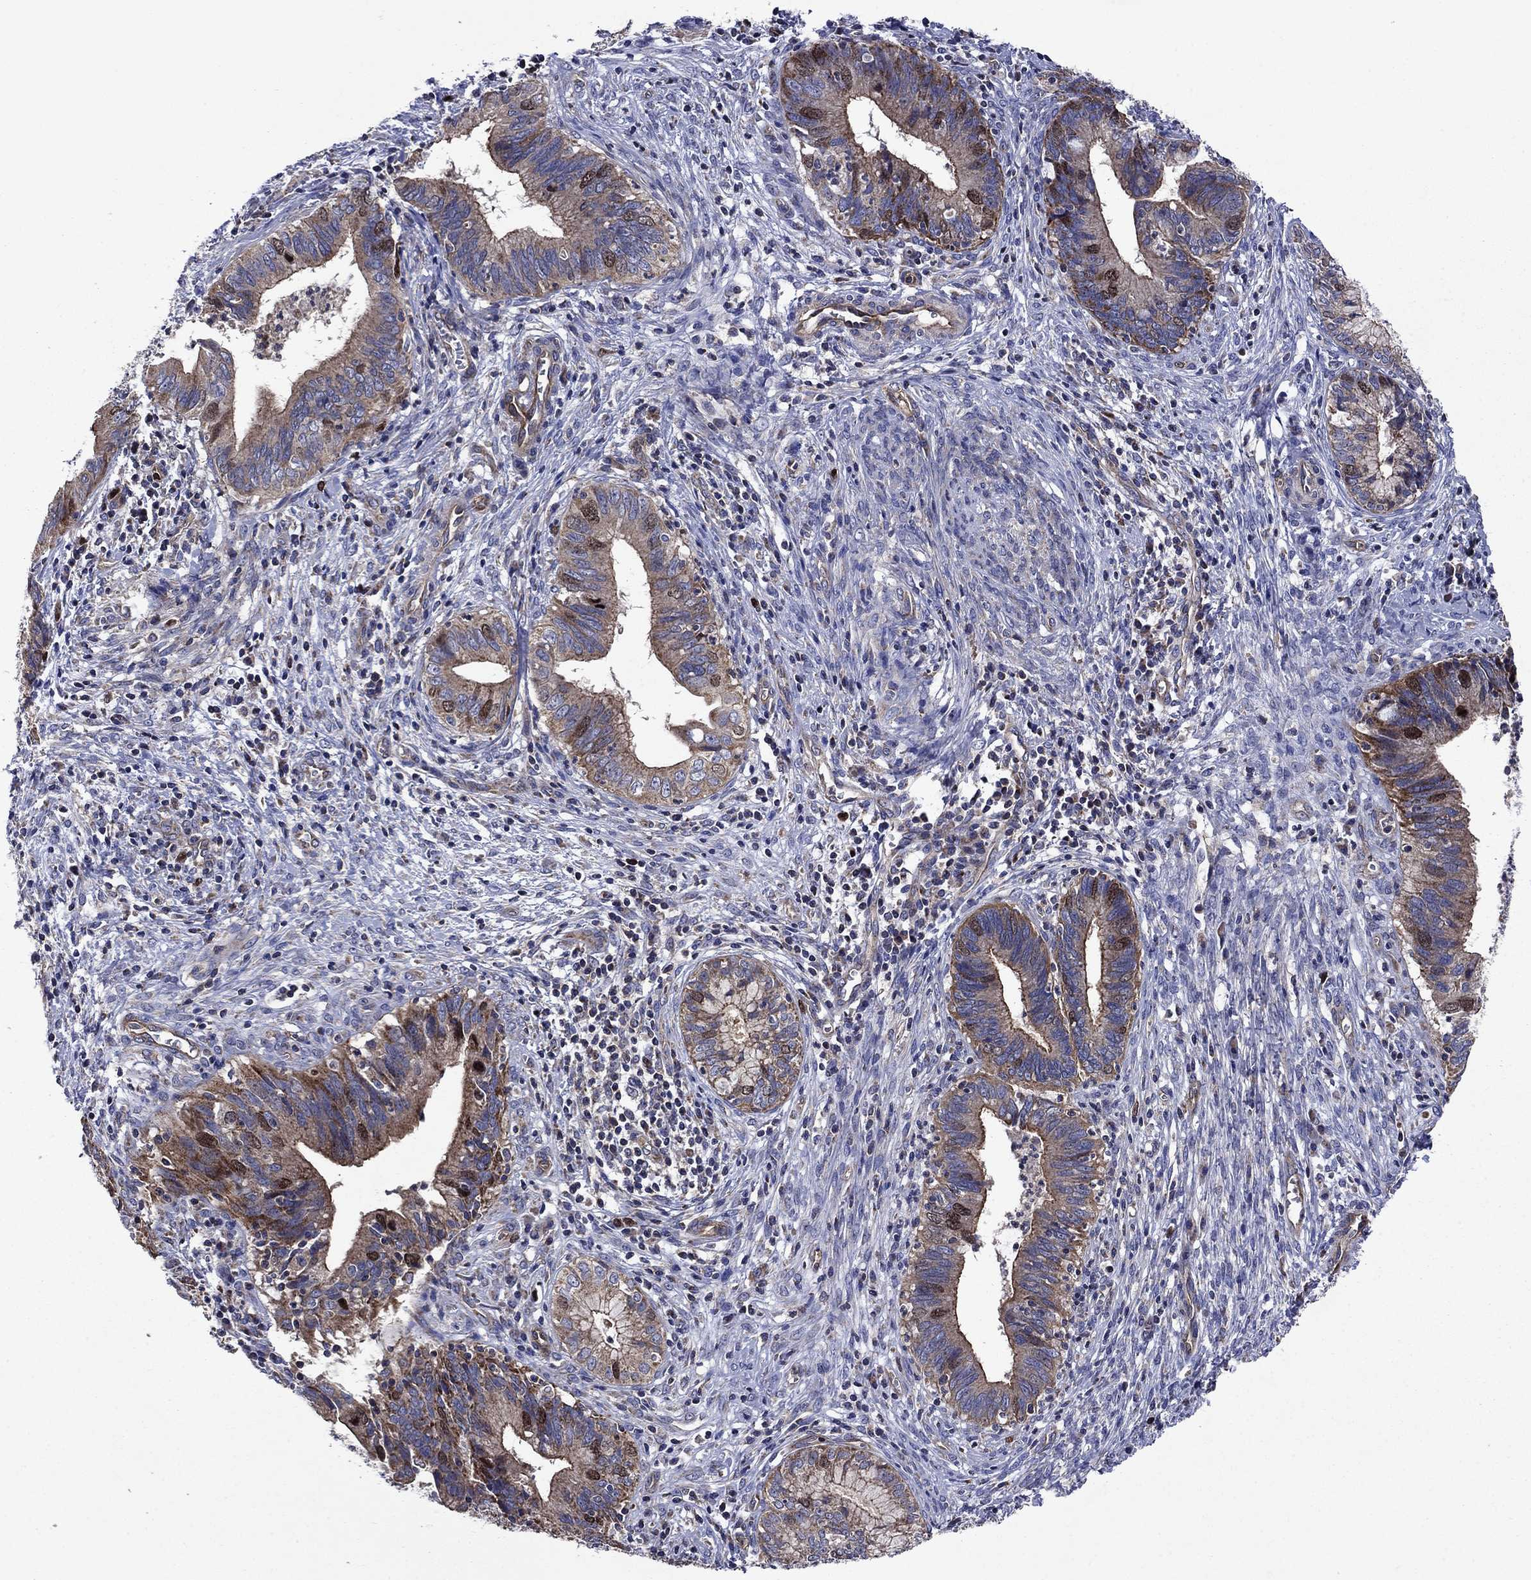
{"staining": {"intensity": "moderate", "quantity": "<25%", "location": "nuclear"}, "tissue": "cervical cancer", "cell_type": "Tumor cells", "image_type": "cancer", "snomed": [{"axis": "morphology", "description": "Adenocarcinoma, NOS"}, {"axis": "topography", "description": "Cervix"}], "caption": "Protein positivity by immunohistochemistry (IHC) exhibits moderate nuclear expression in approximately <25% of tumor cells in cervical cancer (adenocarcinoma).", "gene": "KIF22", "patient": {"sex": "female", "age": 42}}